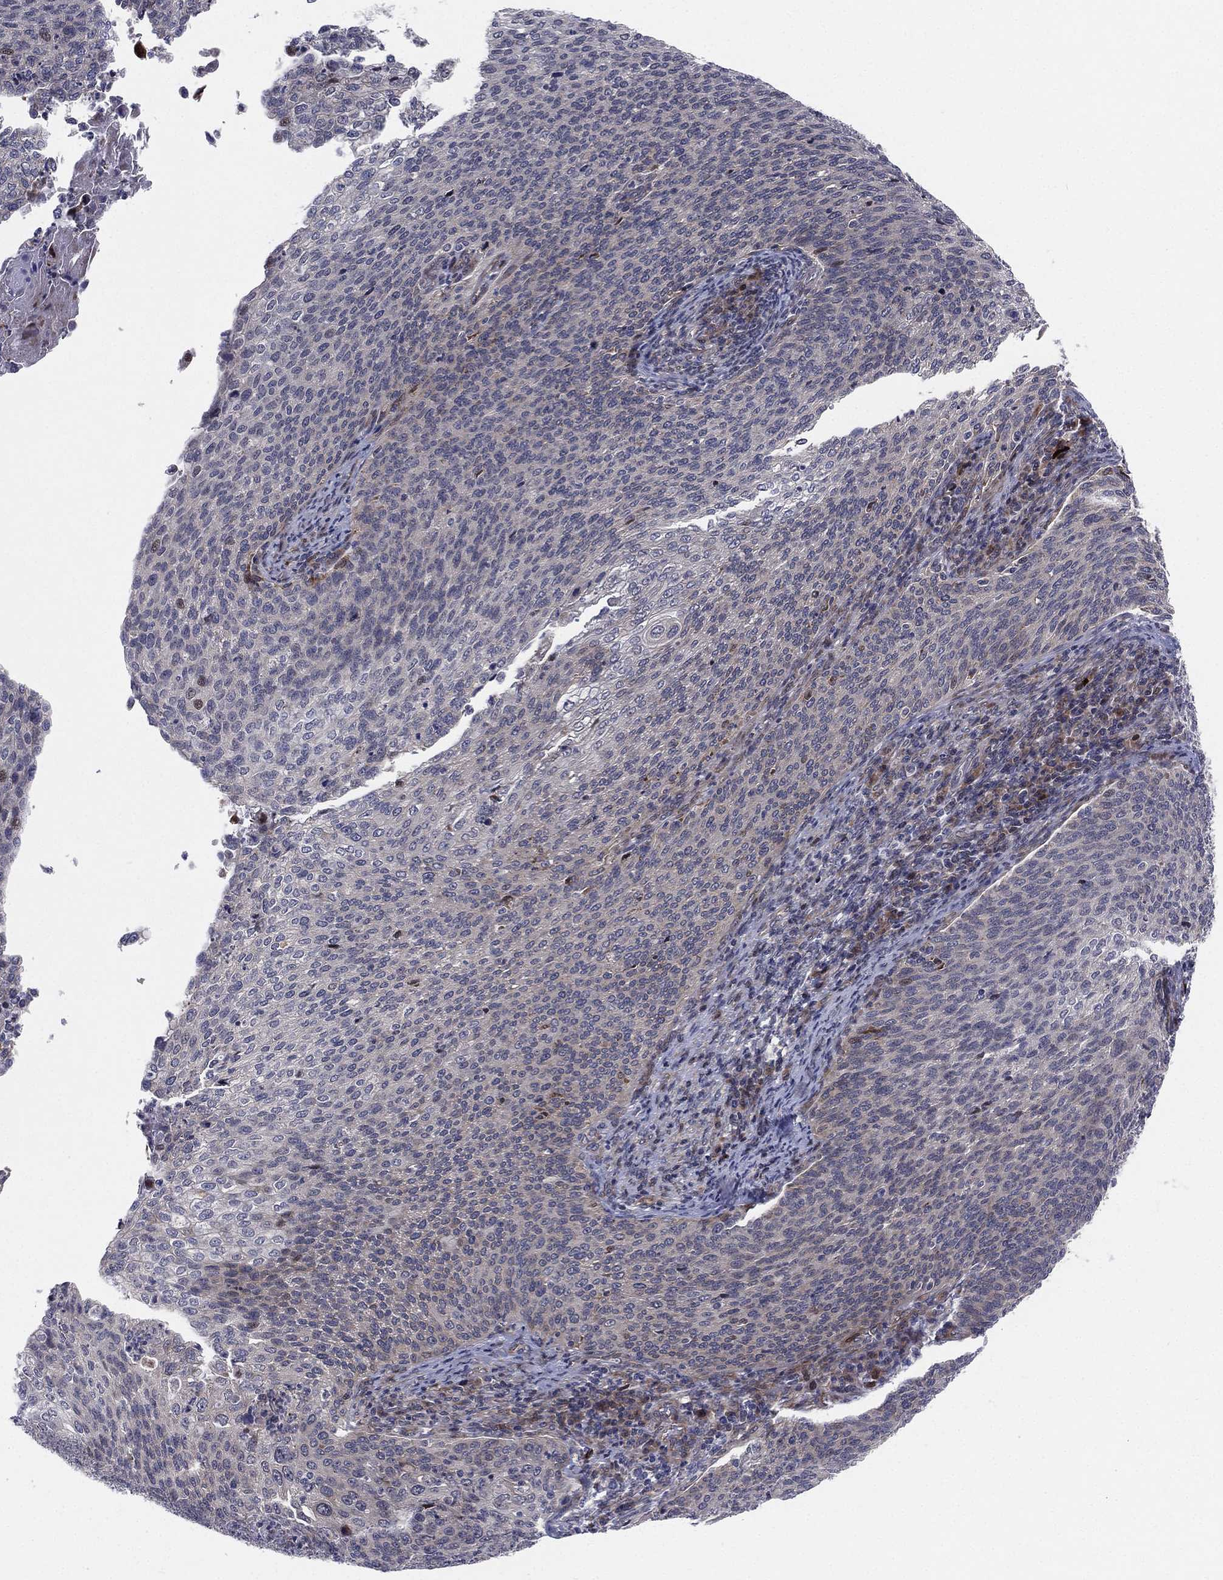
{"staining": {"intensity": "weak", "quantity": "<25%", "location": "cytoplasmic/membranous"}, "tissue": "cervical cancer", "cell_type": "Tumor cells", "image_type": "cancer", "snomed": [{"axis": "morphology", "description": "Squamous cell carcinoma, NOS"}, {"axis": "topography", "description": "Cervix"}], "caption": "This is an IHC histopathology image of cervical cancer (squamous cell carcinoma). There is no expression in tumor cells.", "gene": "UTP14A", "patient": {"sex": "female", "age": 52}}